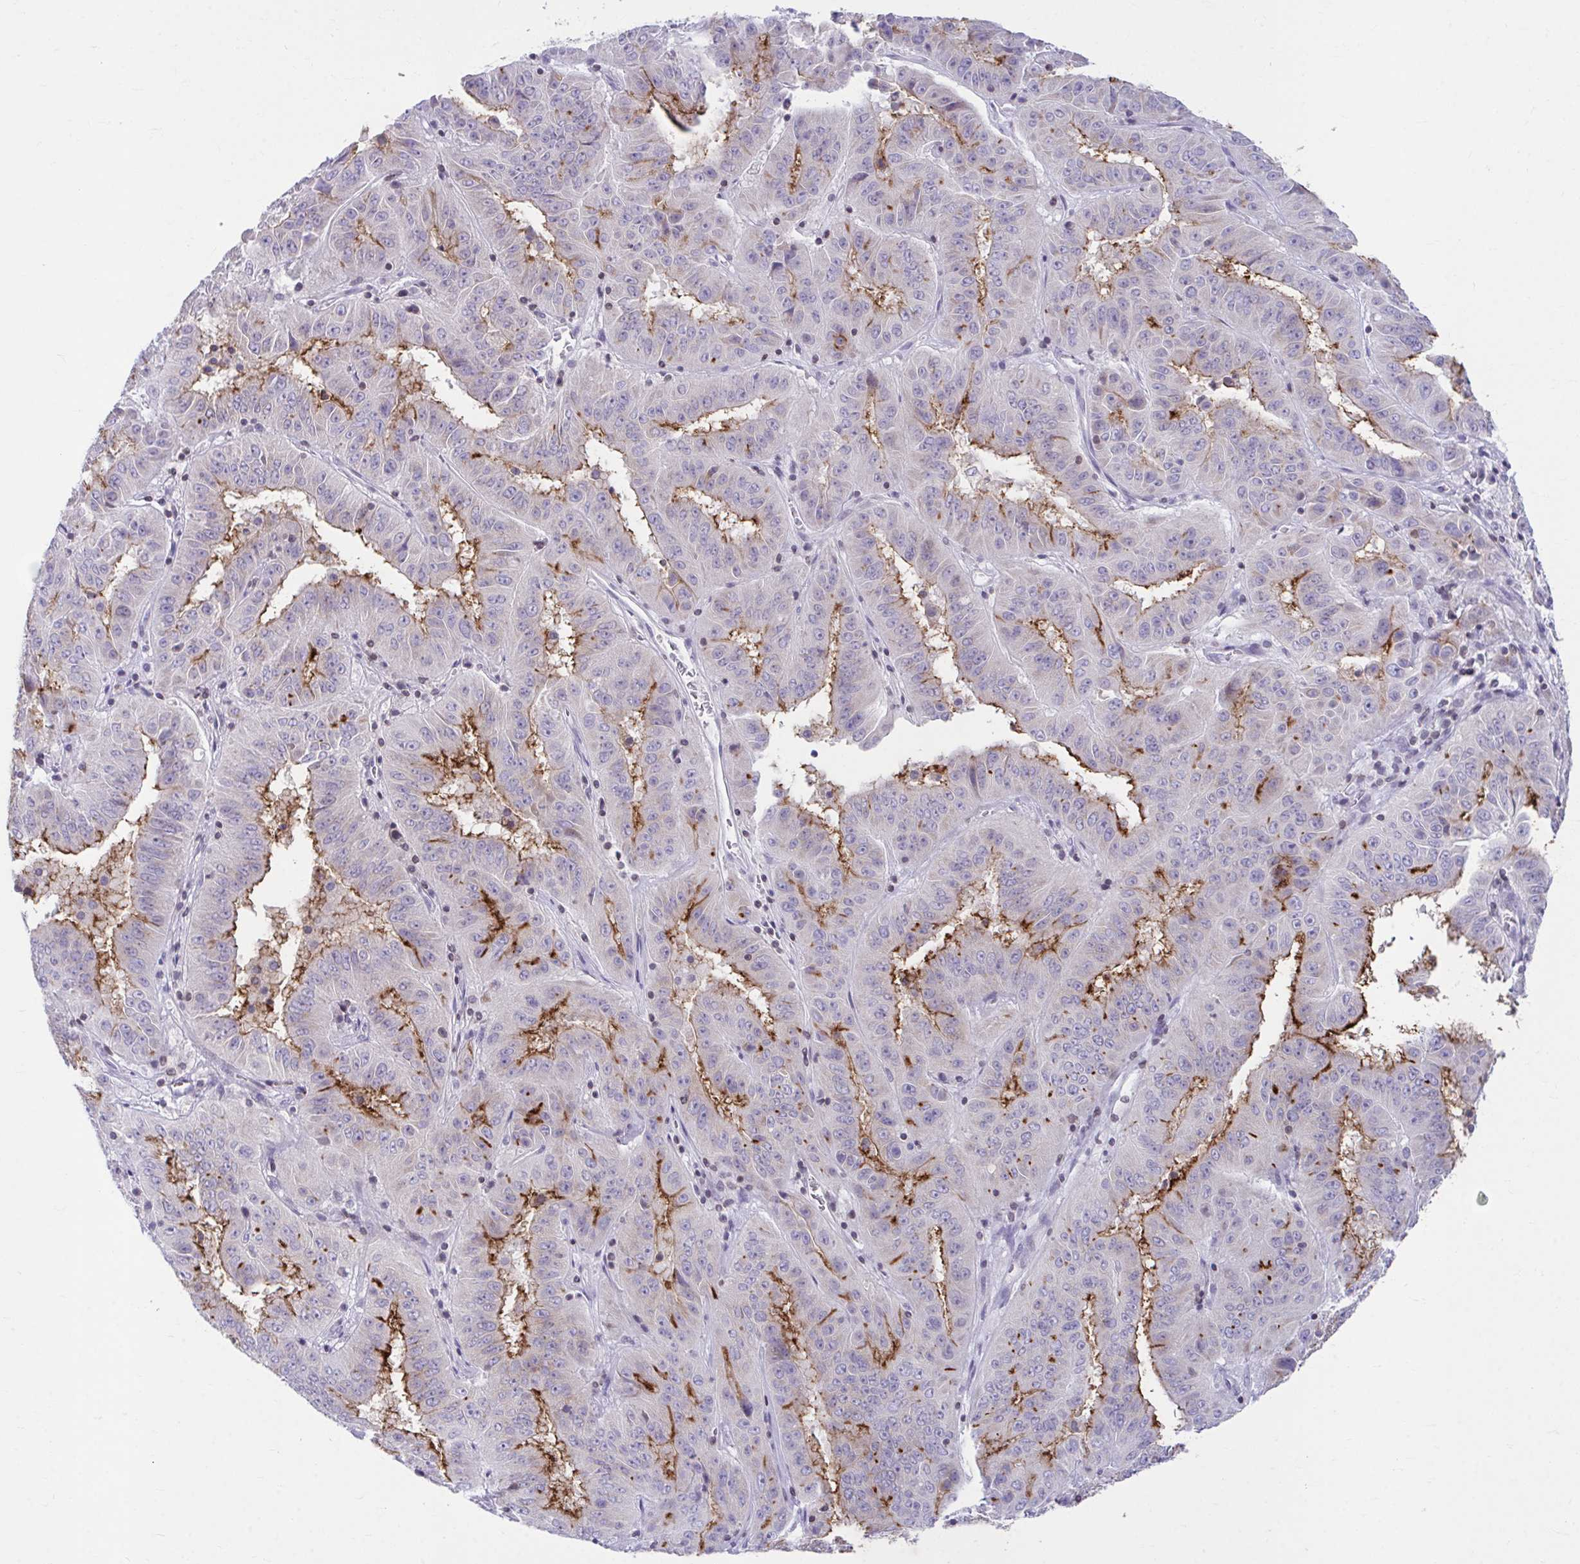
{"staining": {"intensity": "negative", "quantity": "none", "location": "none"}, "tissue": "pancreatic cancer", "cell_type": "Tumor cells", "image_type": "cancer", "snomed": [{"axis": "morphology", "description": "Adenocarcinoma, NOS"}, {"axis": "topography", "description": "Pancreas"}], "caption": "IHC histopathology image of neoplastic tissue: human pancreatic adenocarcinoma stained with DAB (3,3'-diaminobenzidine) displays no significant protein expression in tumor cells.", "gene": "OR7A5", "patient": {"sex": "male", "age": 63}}